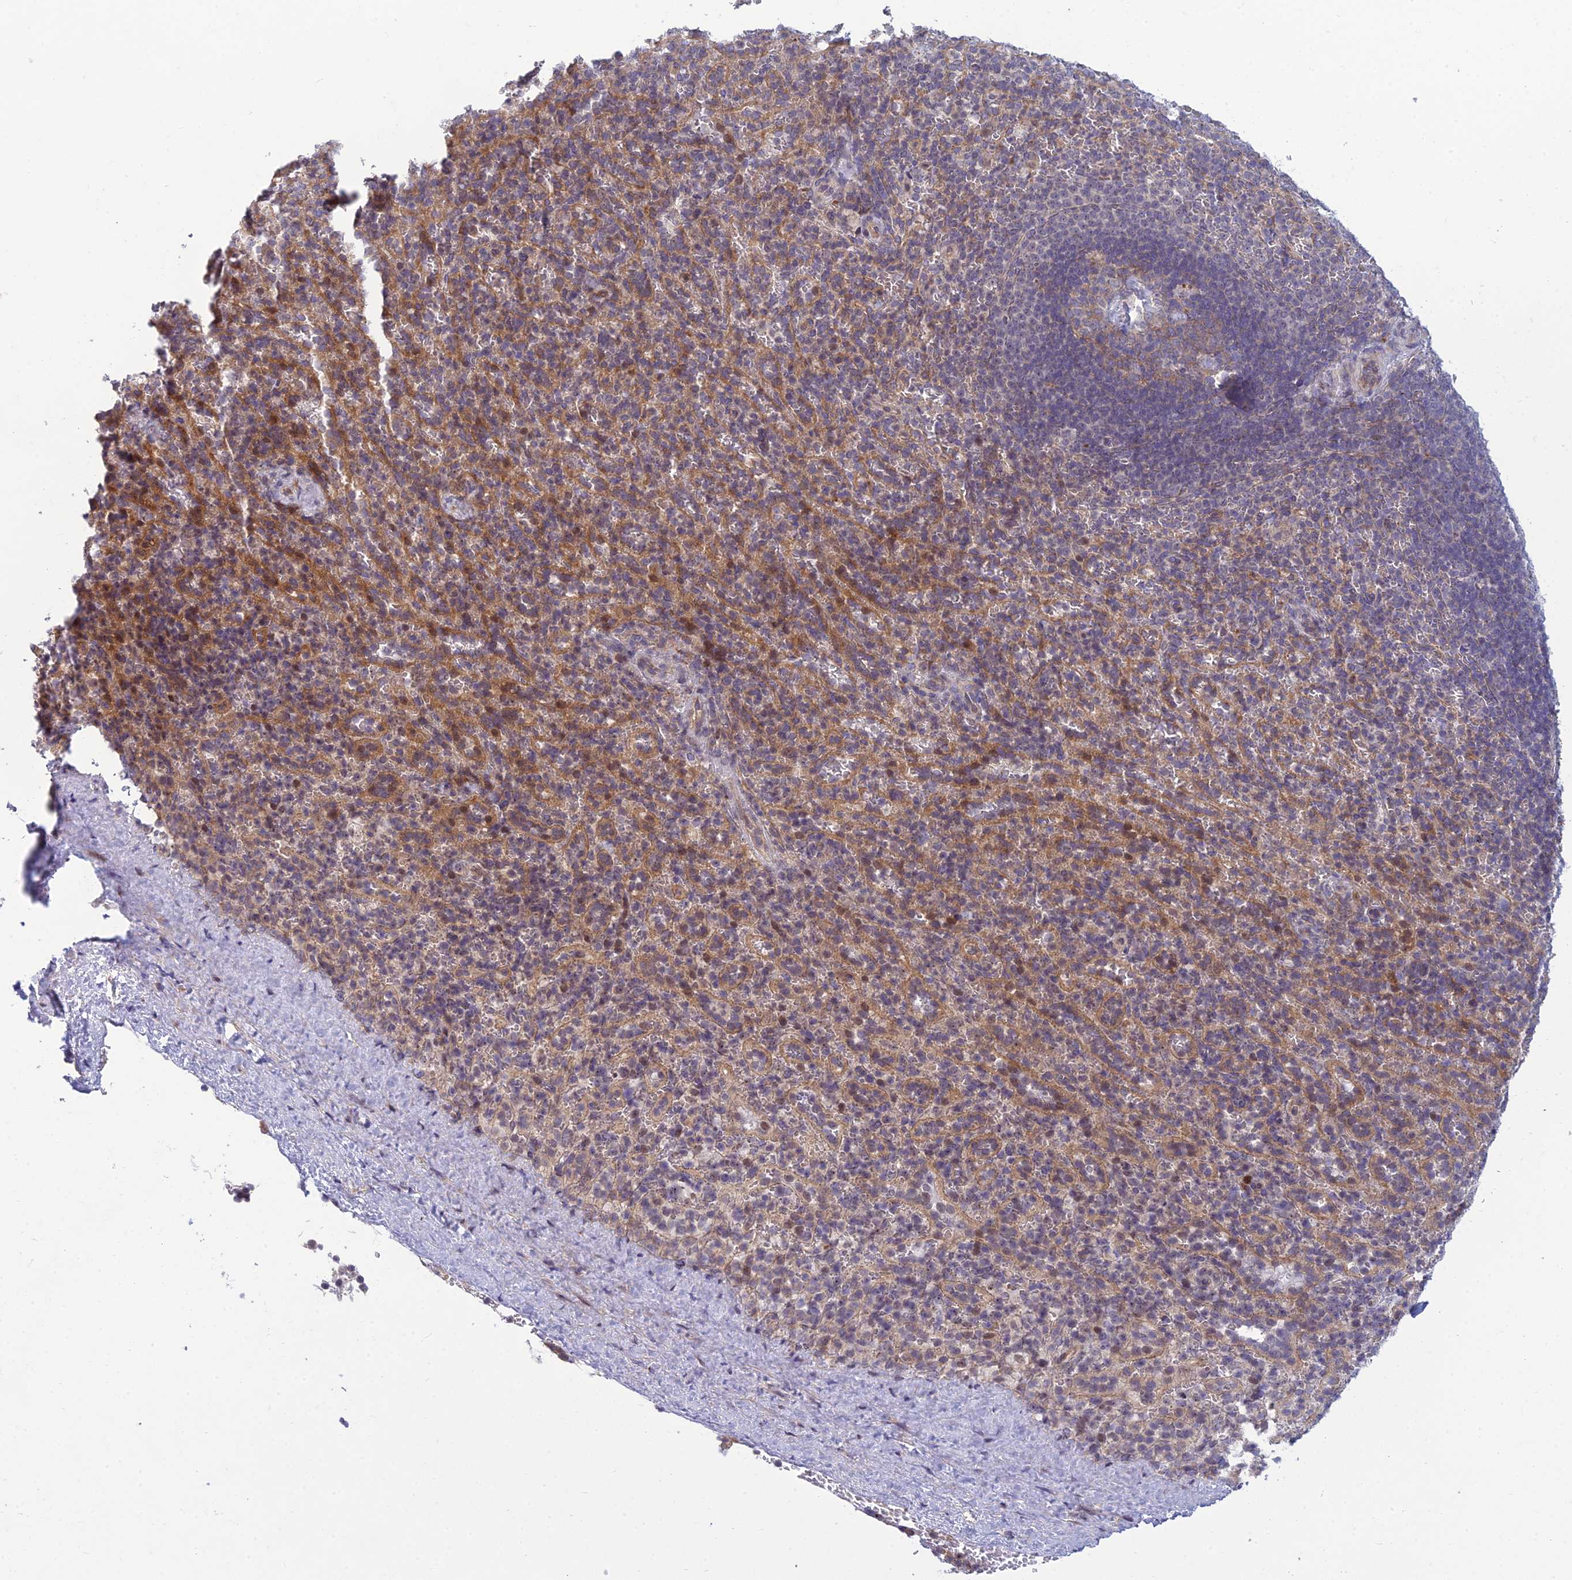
{"staining": {"intensity": "weak", "quantity": "<25%", "location": "cytoplasmic/membranous"}, "tissue": "spleen", "cell_type": "Cells in red pulp", "image_type": "normal", "snomed": [{"axis": "morphology", "description": "Normal tissue, NOS"}, {"axis": "topography", "description": "Spleen"}], "caption": "Immunohistochemistry histopathology image of normal spleen stained for a protein (brown), which exhibits no staining in cells in red pulp.", "gene": "DTX2", "patient": {"sex": "female", "age": 21}}